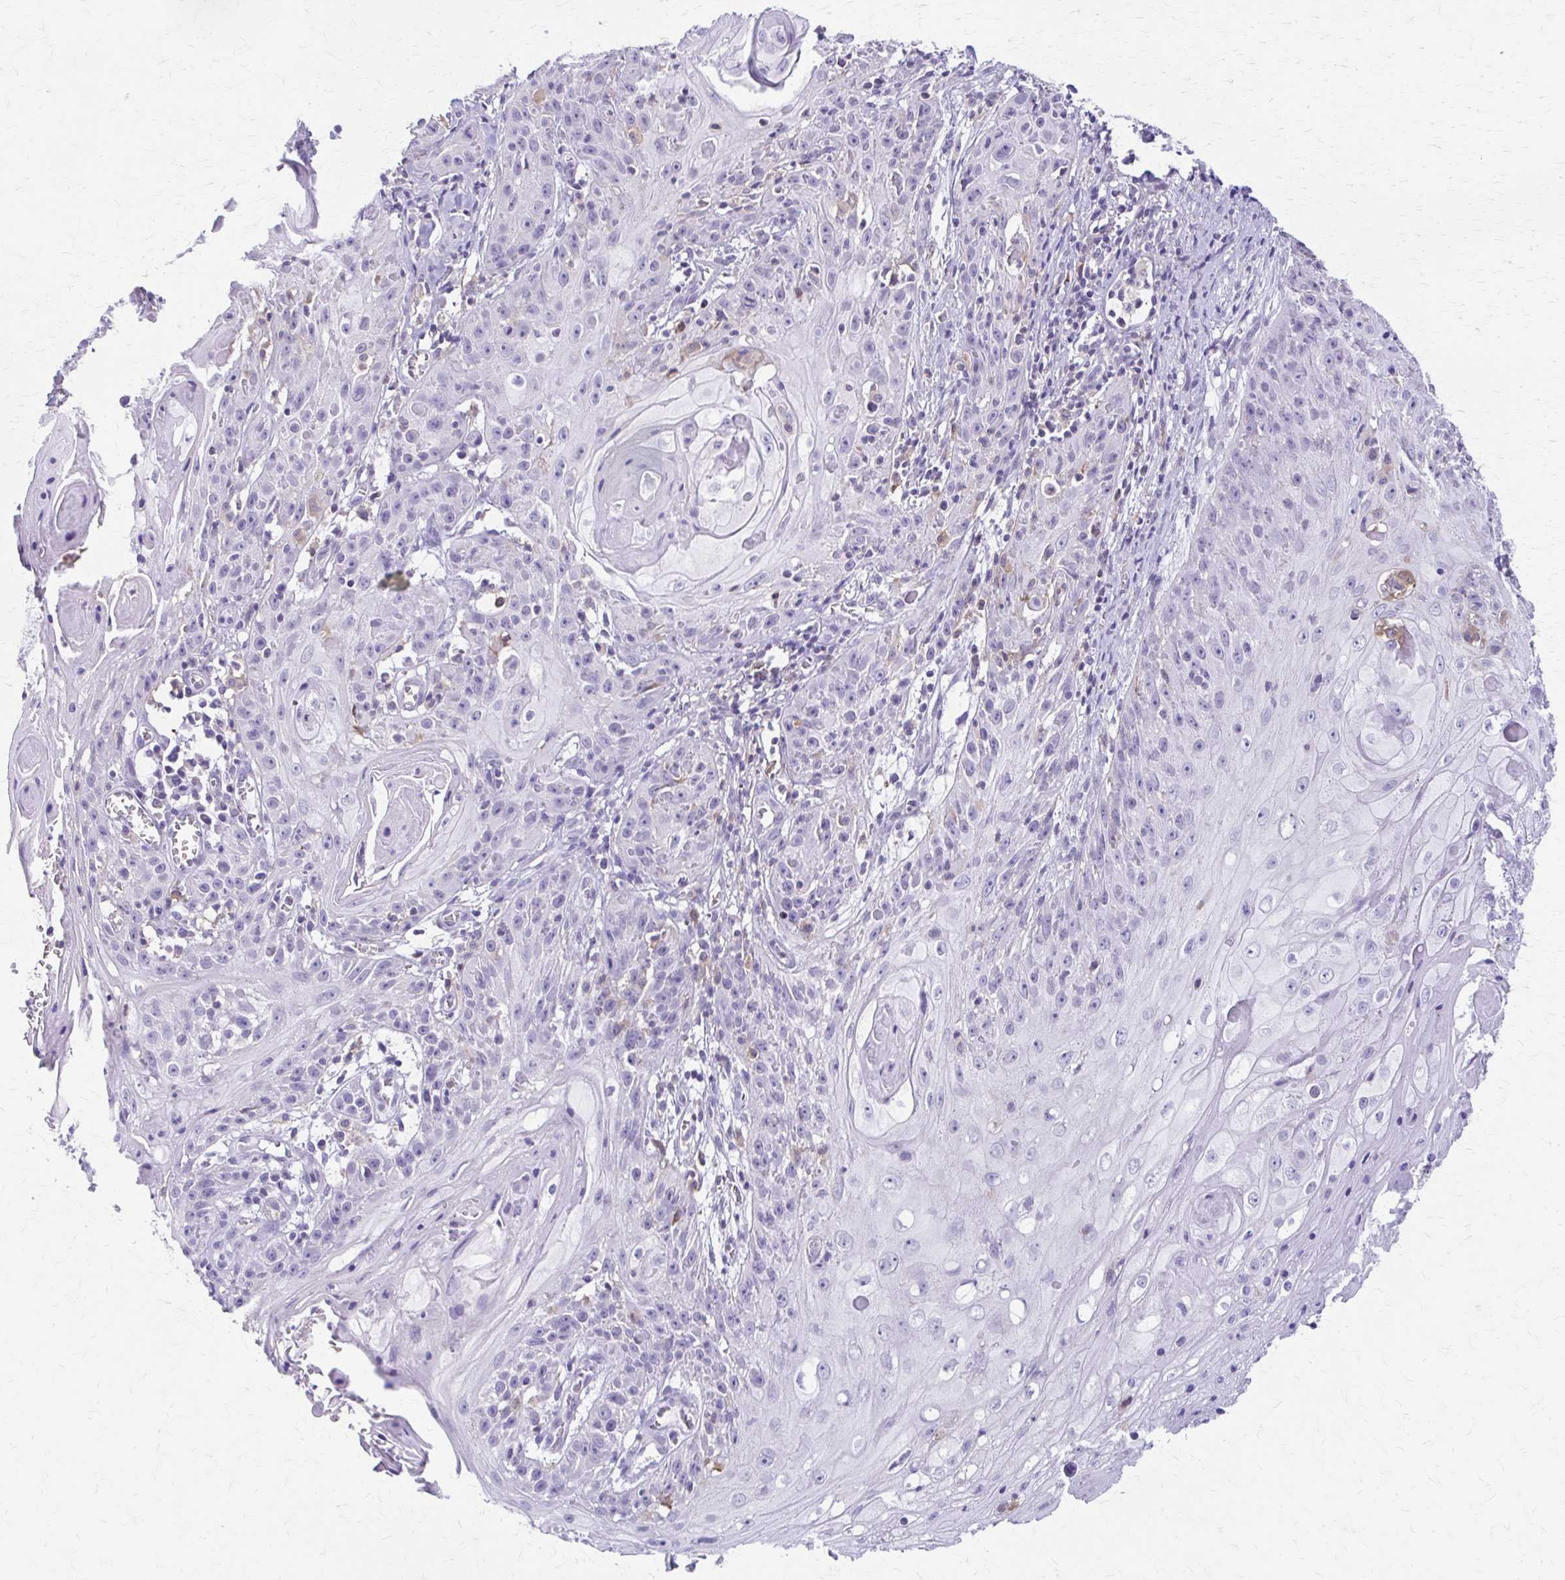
{"staining": {"intensity": "negative", "quantity": "none", "location": "none"}, "tissue": "skin cancer", "cell_type": "Tumor cells", "image_type": "cancer", "snomed": [{"axis": "morphology", "description": "Squamous cell carcinoma, NOS"}, {"axis": "topography", "description": "Skin"}, {"axis": "topography", "description": "Vulva"}], "caption": "An IHC micrograph of skin squamous cell carcinoma is shown. There is no staining in tumor cells of skin squamous cell carcinoma.", "gene": "PIK3AP1", "patient": {"sex": "female", "age": 76}}